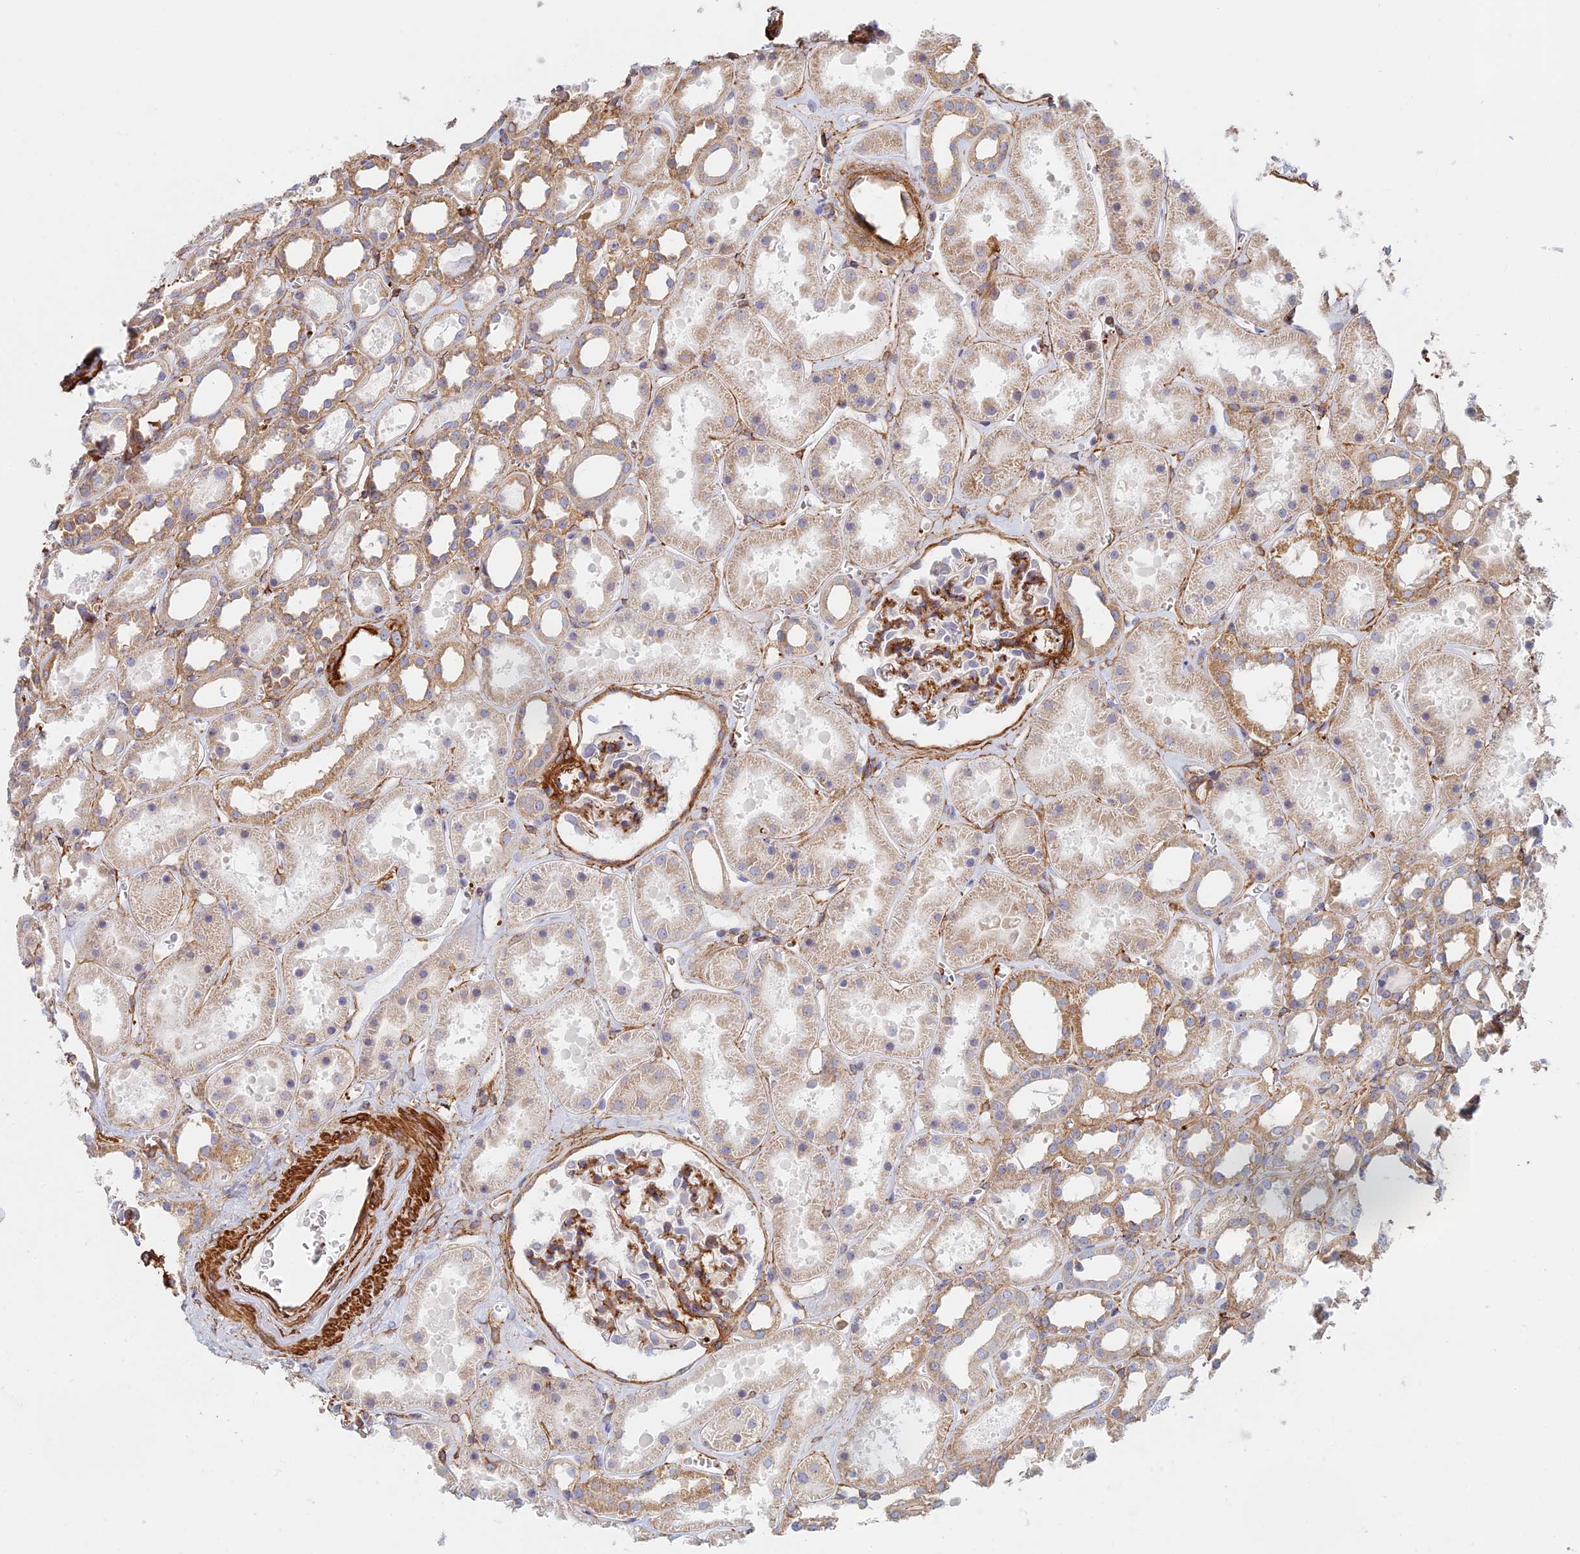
{"staining": {"intensity": "strong", "quantity": "<25%", "location": "cytoplasmic/membranous"}, "tissue": "kidney", "cell_type": "Cells in glomeruli", "image_type": "normal", "snomed": [{"axis": "morphology", "description": "Normal tissue, NOS"}, {"axis": "topography", "description": "Kidney"}], "caption": "IHC image of benign kidney: human kidney stained using immunohistochemistry demonstrates medium levels of strong protein expression localized specifically in the cytoplasmic/membranous of cells in glomeruli, appearing as a cytoplasmic/membranous brown color.", "gene": "PAK4", "patient": {"sex": "female", "age": 41}}